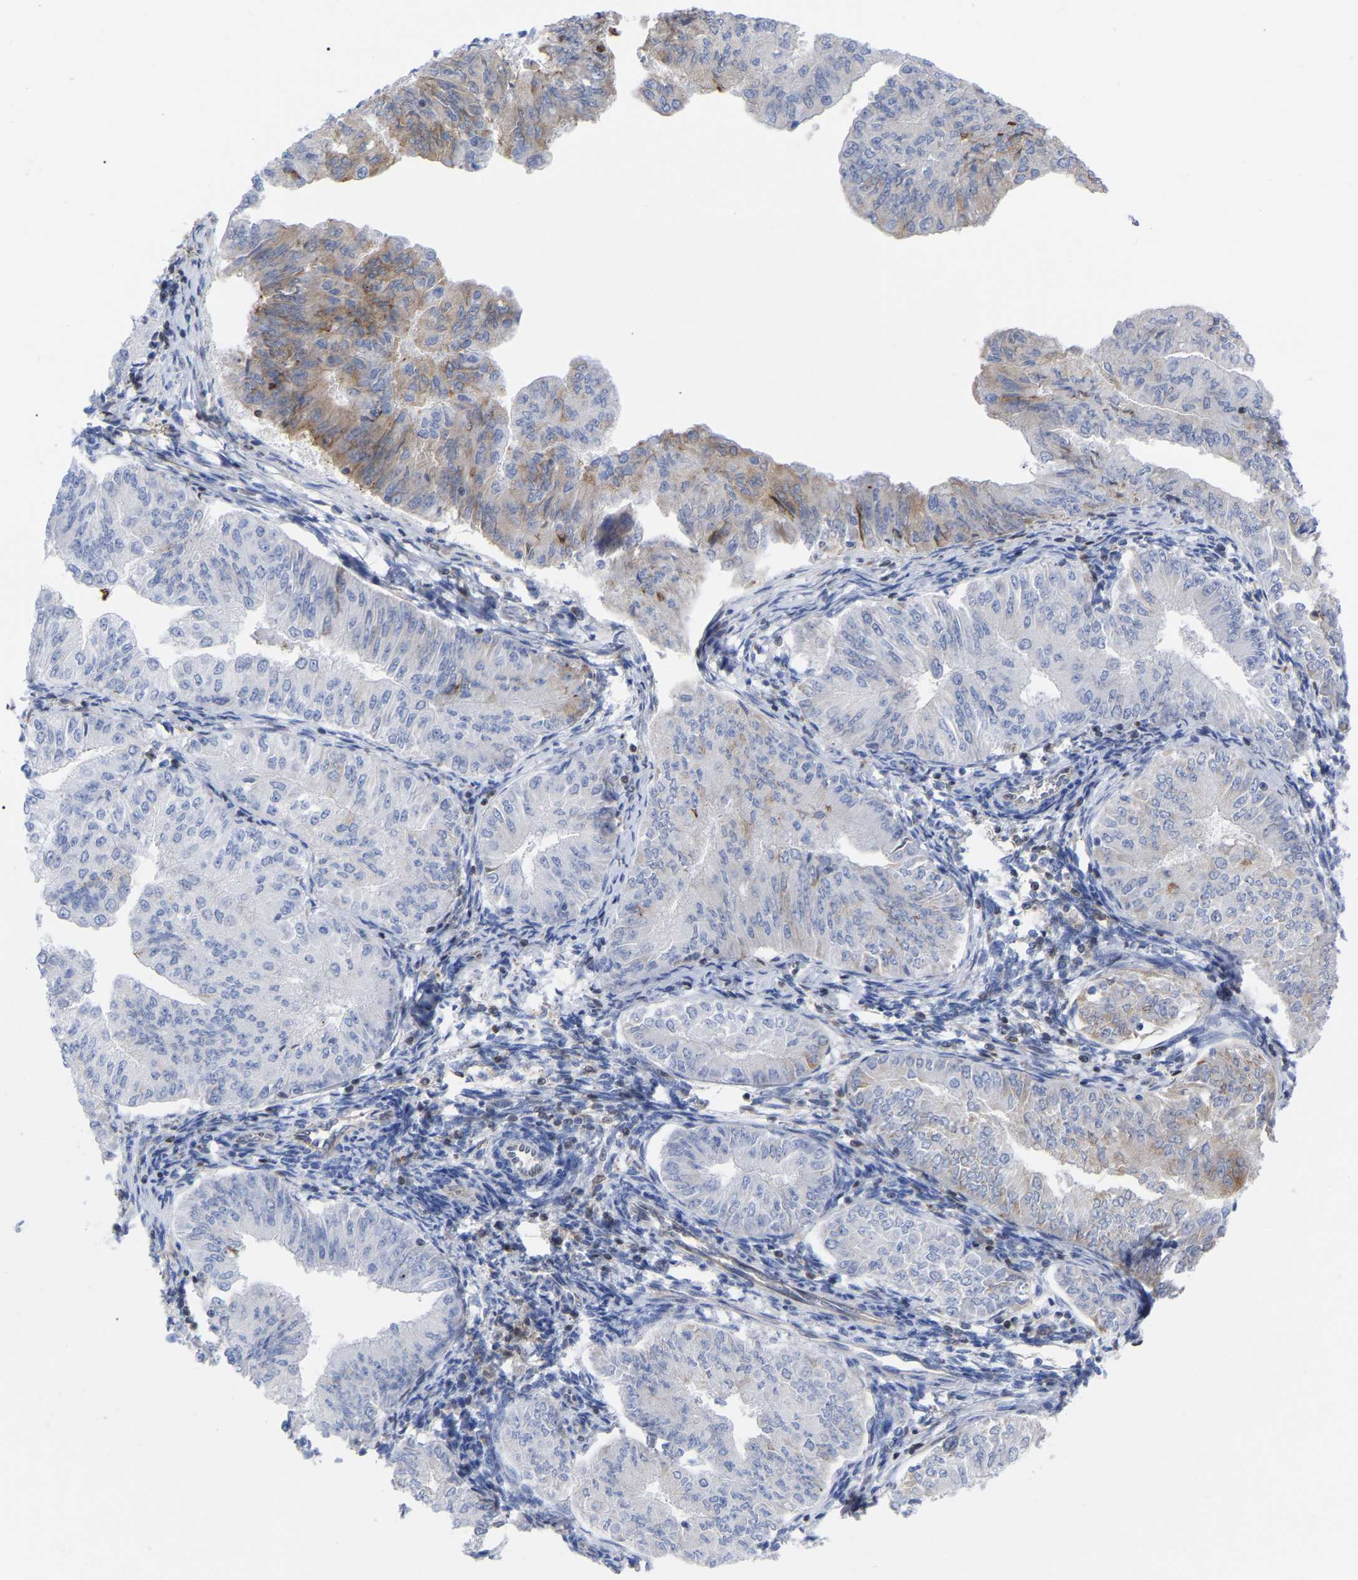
{"staining": {"intensity": "moderate", "quantity": "<25%", "location": "cytoplasmic/membranous"}, "tissue": "endometrial cancer", "cell_type": "Tumor cells", "image_type": "cancer", "snomed": [{"axis": "morphology", "description": "Normal tissue, NOS"}, {"axis": "morphology", "description": "Adenocarcinoma, NOS"}, {"axis": "topography", "description": "Endometrium"}], "caption": "Immunohistochemistry (IHC) (DAB (3,3'-diaminobenzidine)) staining of human endometrial cancer (adenocarcinoma) demonstrates moderate cytoplasmic/membranous protein expression in approximately <25% of tumor cells.", "gene": "GIMAP4", "patient": {"sex": "female", "age": 53}}